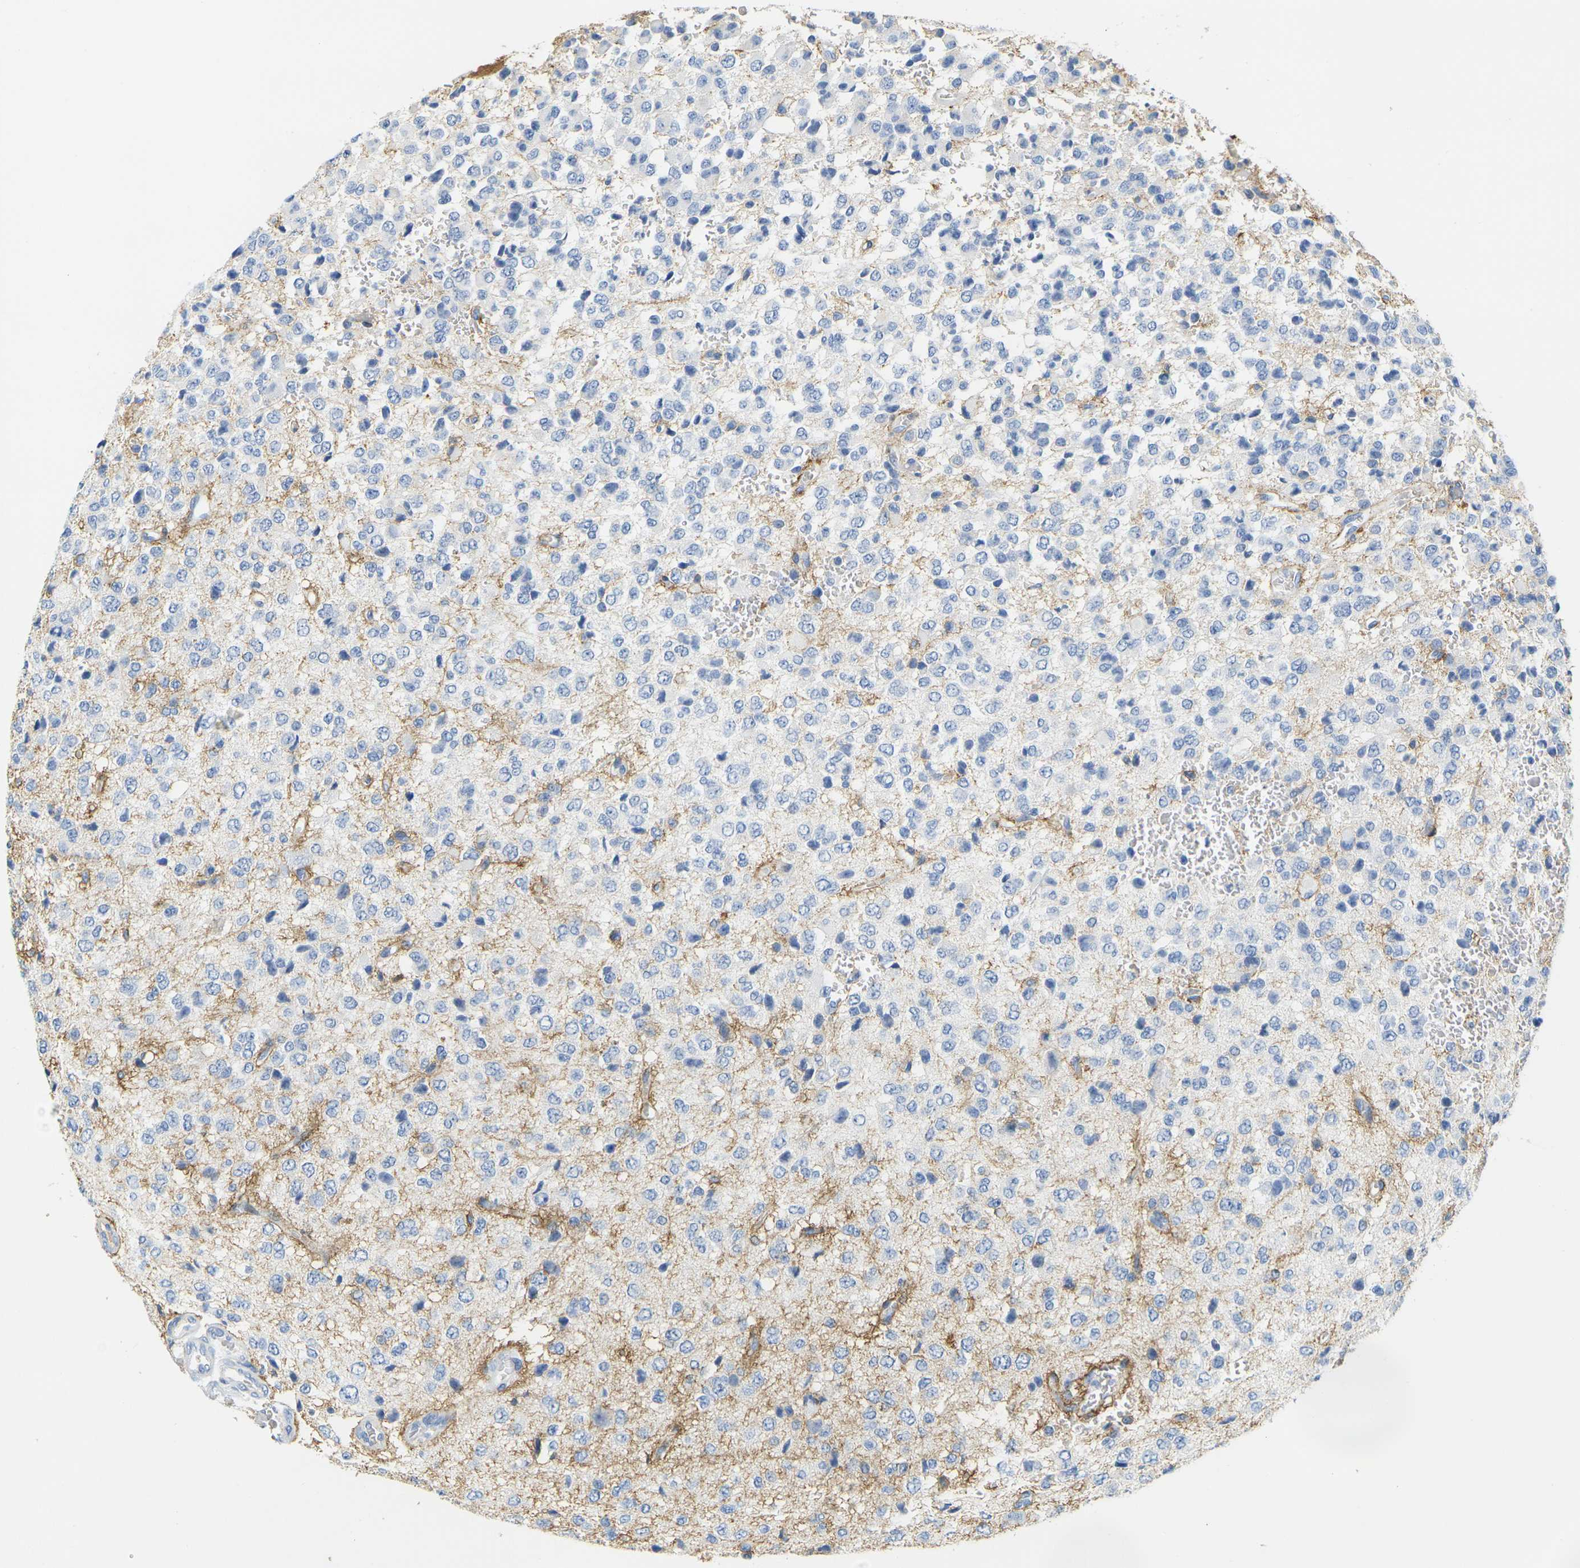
{"staining": {"intensity": "moderate", "quantity": "<25%", "location": "cytoplasmic/membranous"}, "tissue": "glioma", "cell_type": "Tumor cells", "image_type": "cancer", "snomed": [{"axis": "morphology", "description": "Glioma, malignant, High grade"}, {"axis": "topography", "description": "pancreas cauda"}], "caption": "Human glioma stained with a protein marker displays moderate staining in tumor cells.", "gene": "OTOF", "patient": {"sex": "male", "age": 60}}